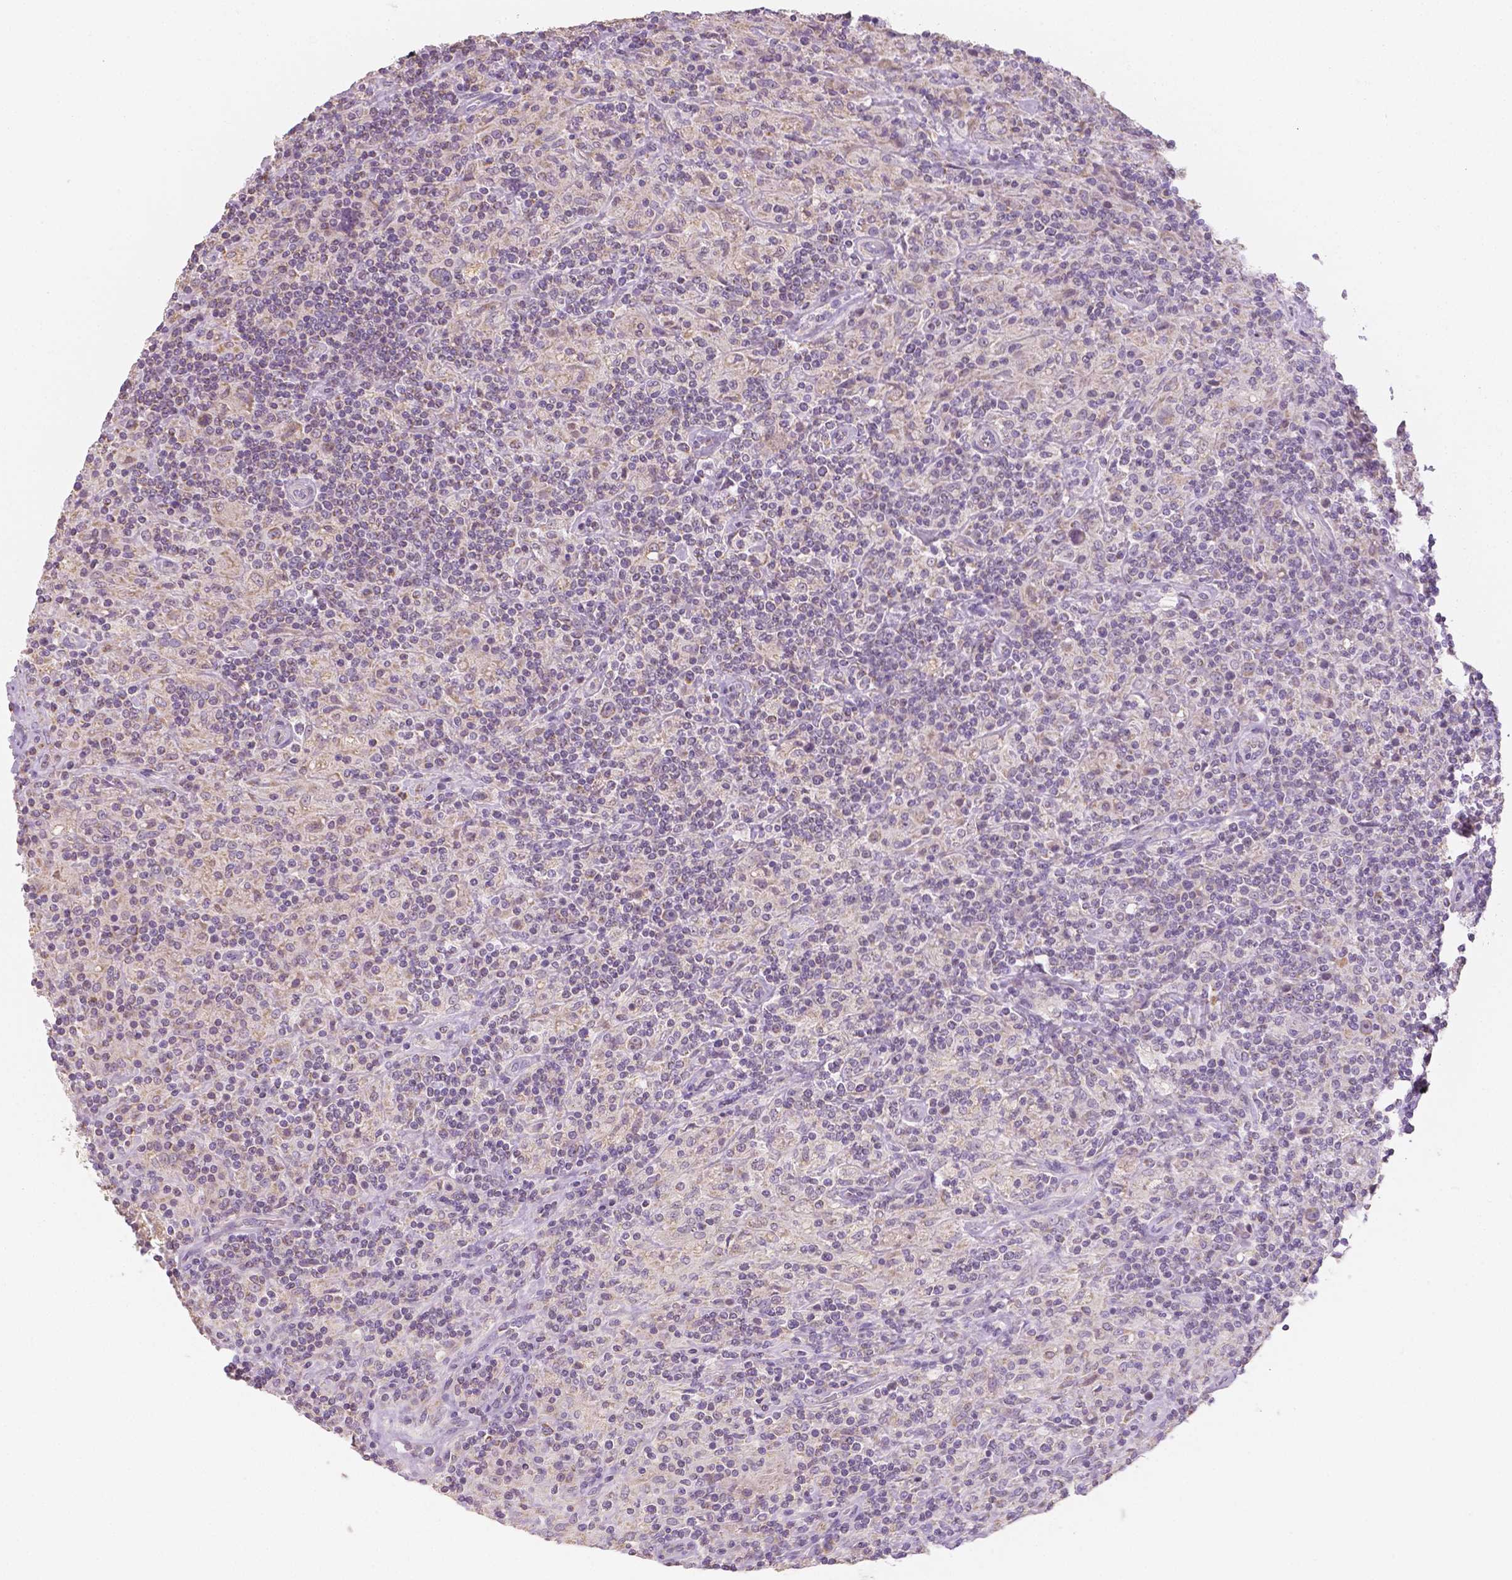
{"staining": {"intensity": "negative", "quantity": "none", "location": "none"}, "tissue": "lymphoma", "cell_type": "Tumor cells", "image_type": "cancer", "snomed": [{"axis": "morphology", "description": "Hodgkin's disease, NOS"}, {"axis": "topography", "description": "Lymph node"}], "caption": "Human lymphoma stained for a protein using IHC displays no positivity in tumor cells.", "gene": "NVL", "patient": {"sex": "male", "age": 70}}